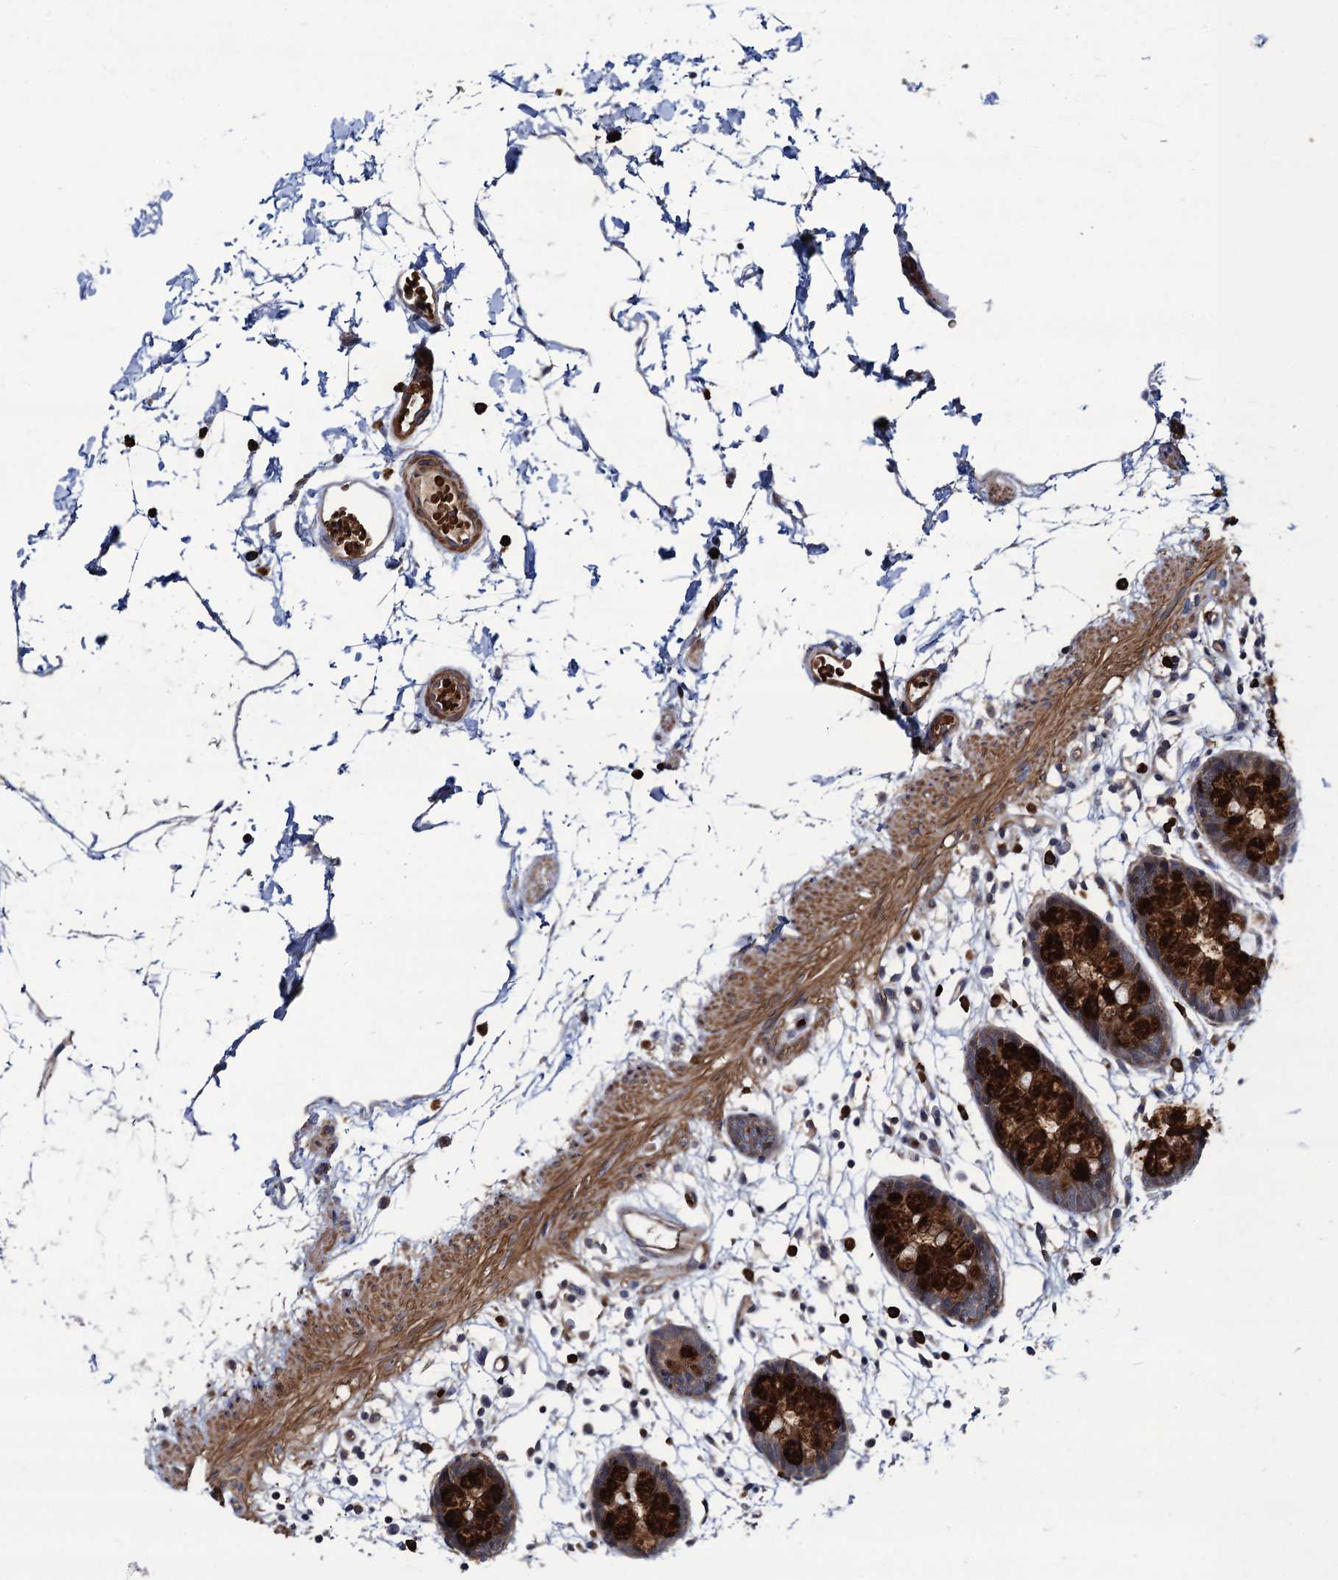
{"staining": {"intensity": "moderate", "quantity": ">75%", "location": "cytoplasmic/membranous"}, "tissue": "colon", "cell_type": "Endothelial cells", "image_type": "normal", "snomed": [{"axis": "morphology", "description": "Normal tissue, NOS"}, {"axis": "topography", "description": "Colon"}], "caption": "Immunohistochemistry (IHC) (DAB) staining of benign colon exhibits moderate cytoplasmic/membranous protein positivity in about >75% of endothelial cells.", "gene": "KXD1", "patient": {"sex": "male", "age": 56}}